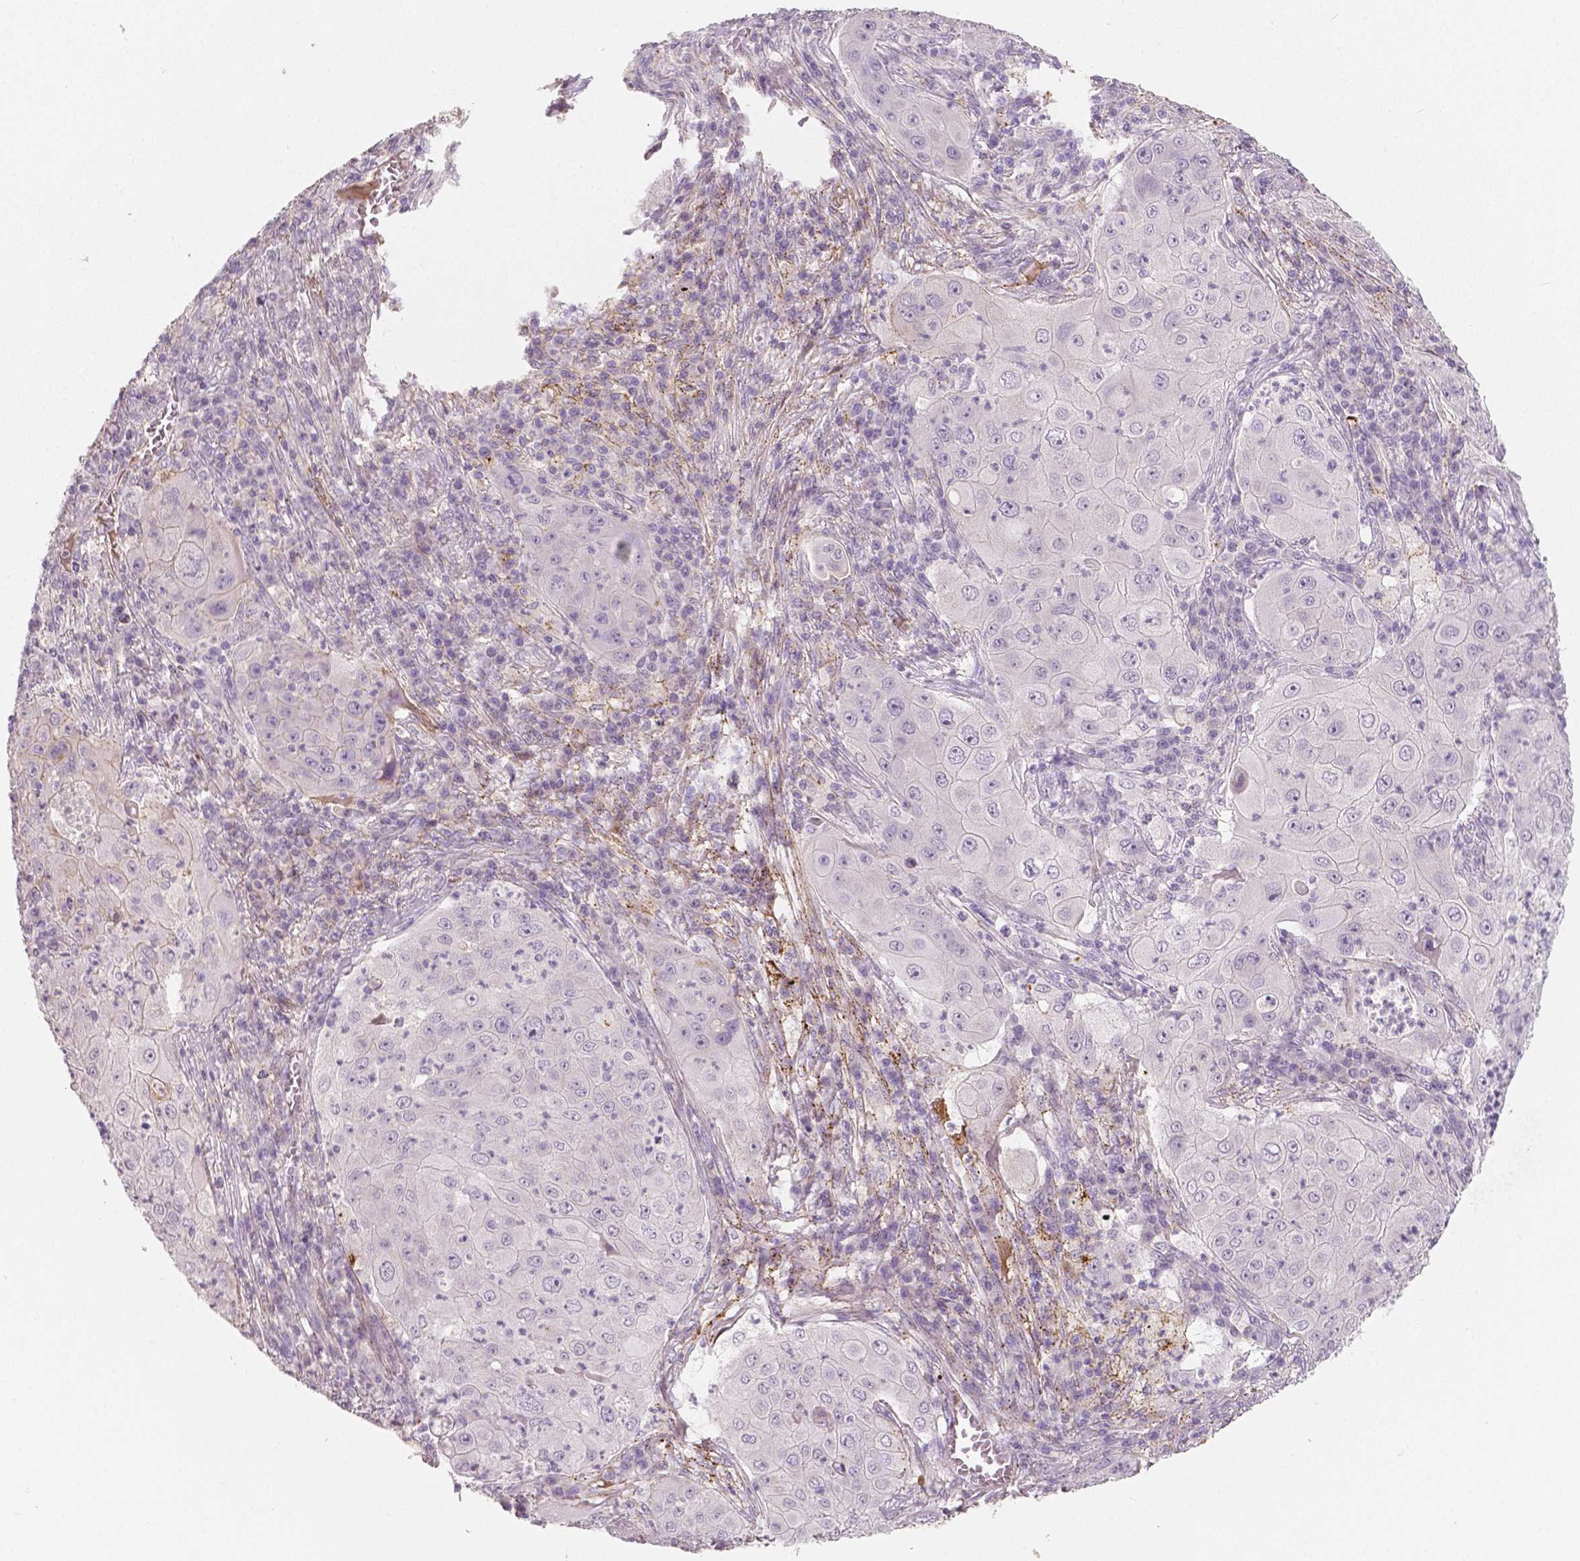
{"staining": {"intensity": "negative", "quantity": "none", "location": "none"}, "tissue": "lung cancer", "cell_type": "Tumor cells", "image_type": "cancer", "snomed": [{"axis": "morphology", "description": "Squamous cell carcinoma, NOS"}, {"axis": "topography", "description": "Lung"}], "caption": "IHC of human squamous cell carcinoma (lung) reveals no staining in tumor cells.", "gene": "APOA4", "patient": {"sex": "female", "age": 59}}